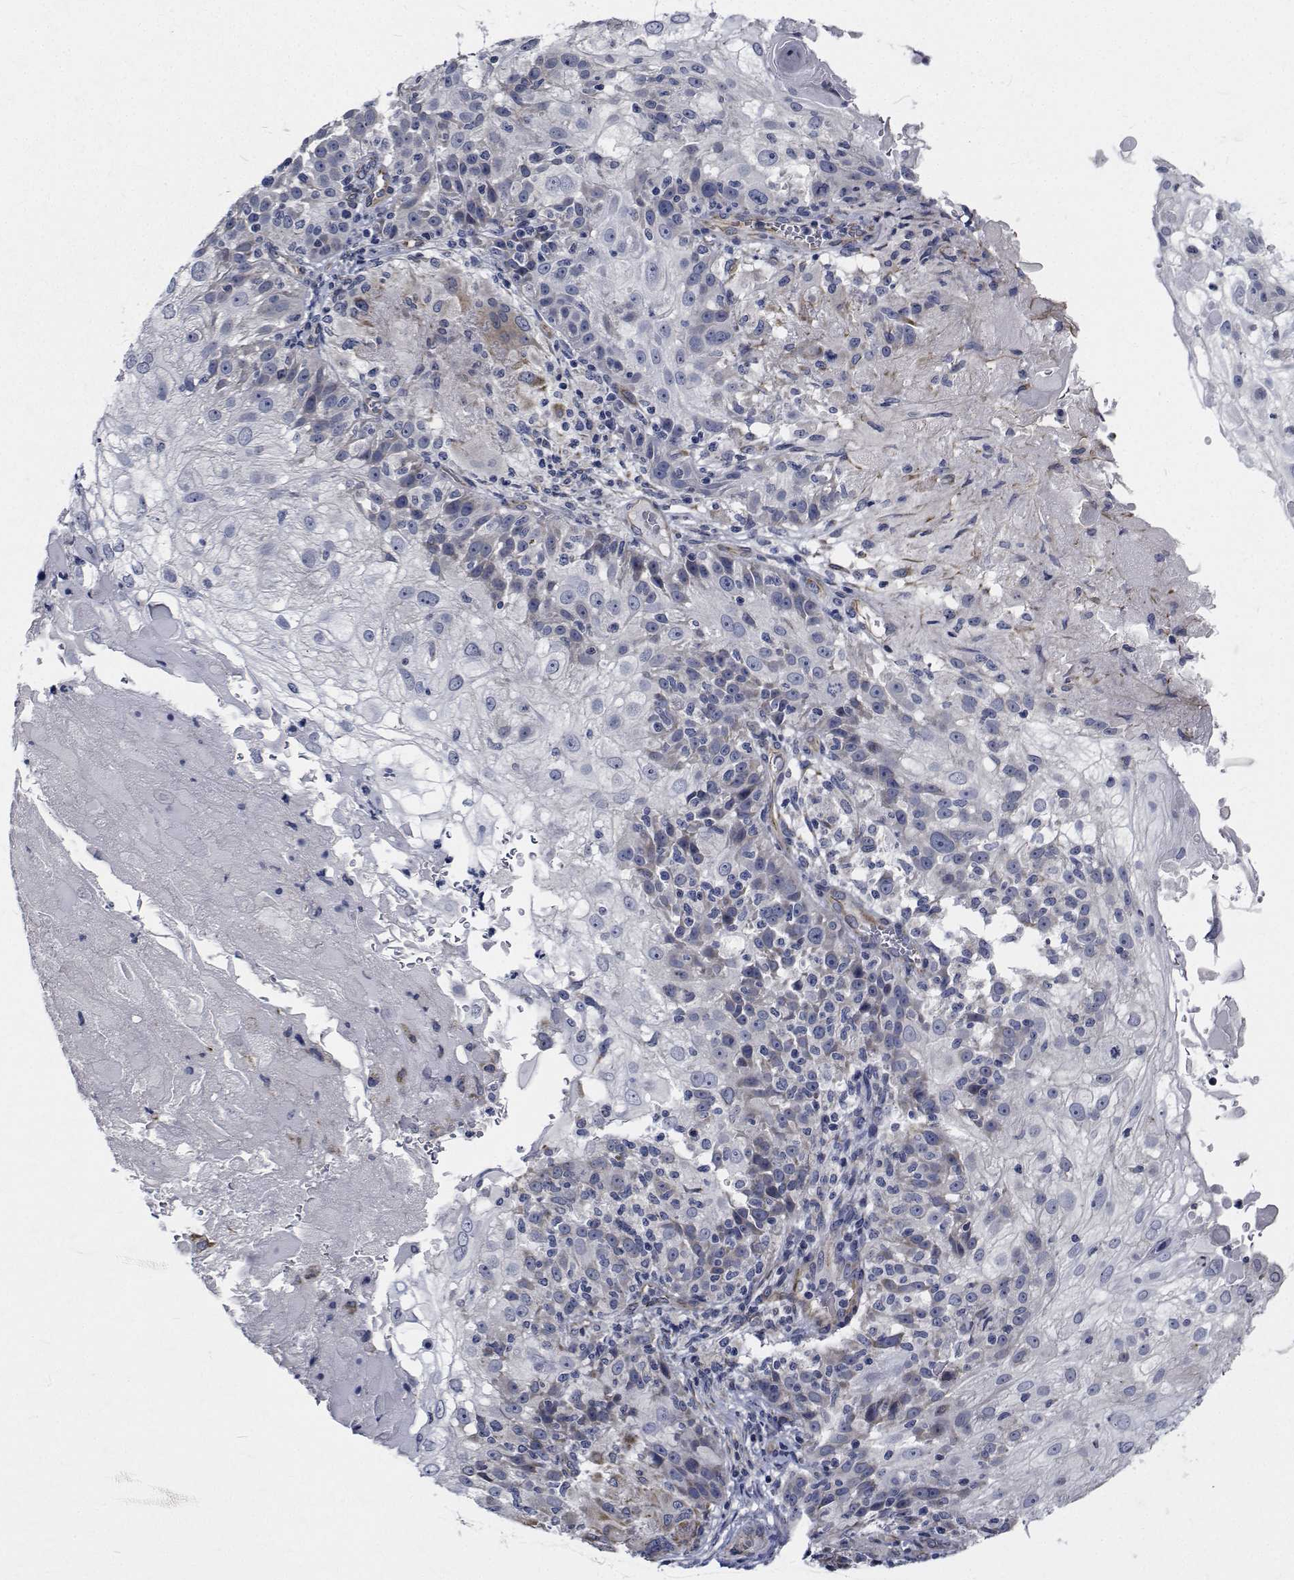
{"staining": {"intensity": "negative", "quantity": "none", "location": "none"}, "tissue": "skin cancer", "cell_type": "Tumor cells", "image_type": "cancer", "snomed": [{"axis": "morphology", "description": "Normal tissue, NOS"}, {"axis": "morphology", "description": "Squamous cell carcinoma, NOS"}, {"axis": "topography", "description": "Skin"}], "caption": "Human squamous cell carcinoma (skin) stained for a protein using immunohistochemistry exhibits no positivity in tumor cells.", "gene": "TTBK1", "patient": {"sex": "female", "age": 83}}